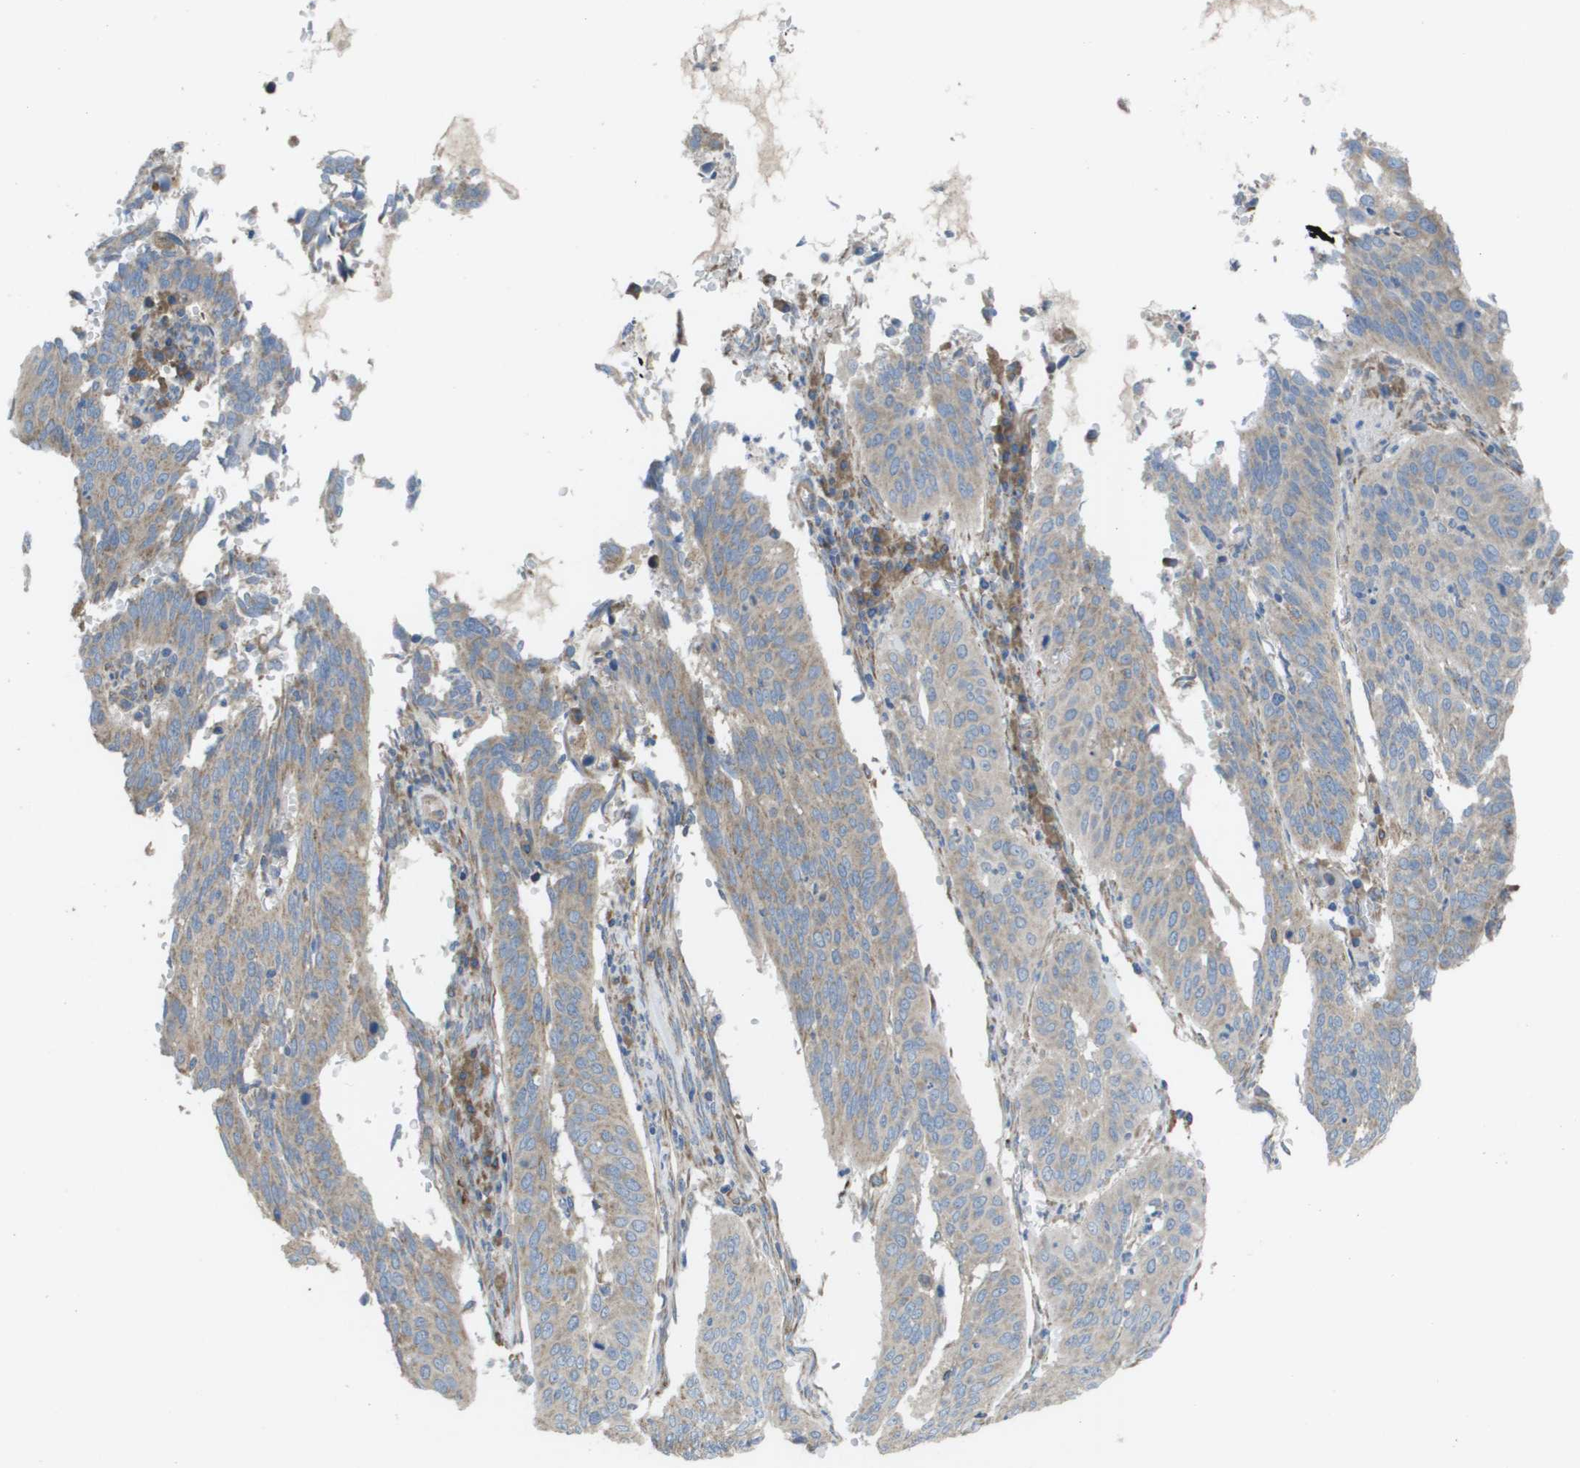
{"staining": {"intensity": "weak", "quantity": ">75%", "location": "cytoplasmic/membranous"}, "tissue": "cervical cancer", "cell_type": "Tumor cells", "image_type": "cancer", "snomed": [{"axis": "morphology", "description": "Normal tissue, NOS"}, {"axis": "morphology", "description": "Squamous cell carcinoma, NOS"}, {"axis": "topography", "description": "Cervix"}], "caption": "Immunohistochemical staining of human cervical cancer (squamous cell carcinoma) displays weak cytoplasmic/membranous protein positivity in approximately >75% of tumor cells.", "gene": "CLCN2", "patient": {"sex": "female", "age": 39}}